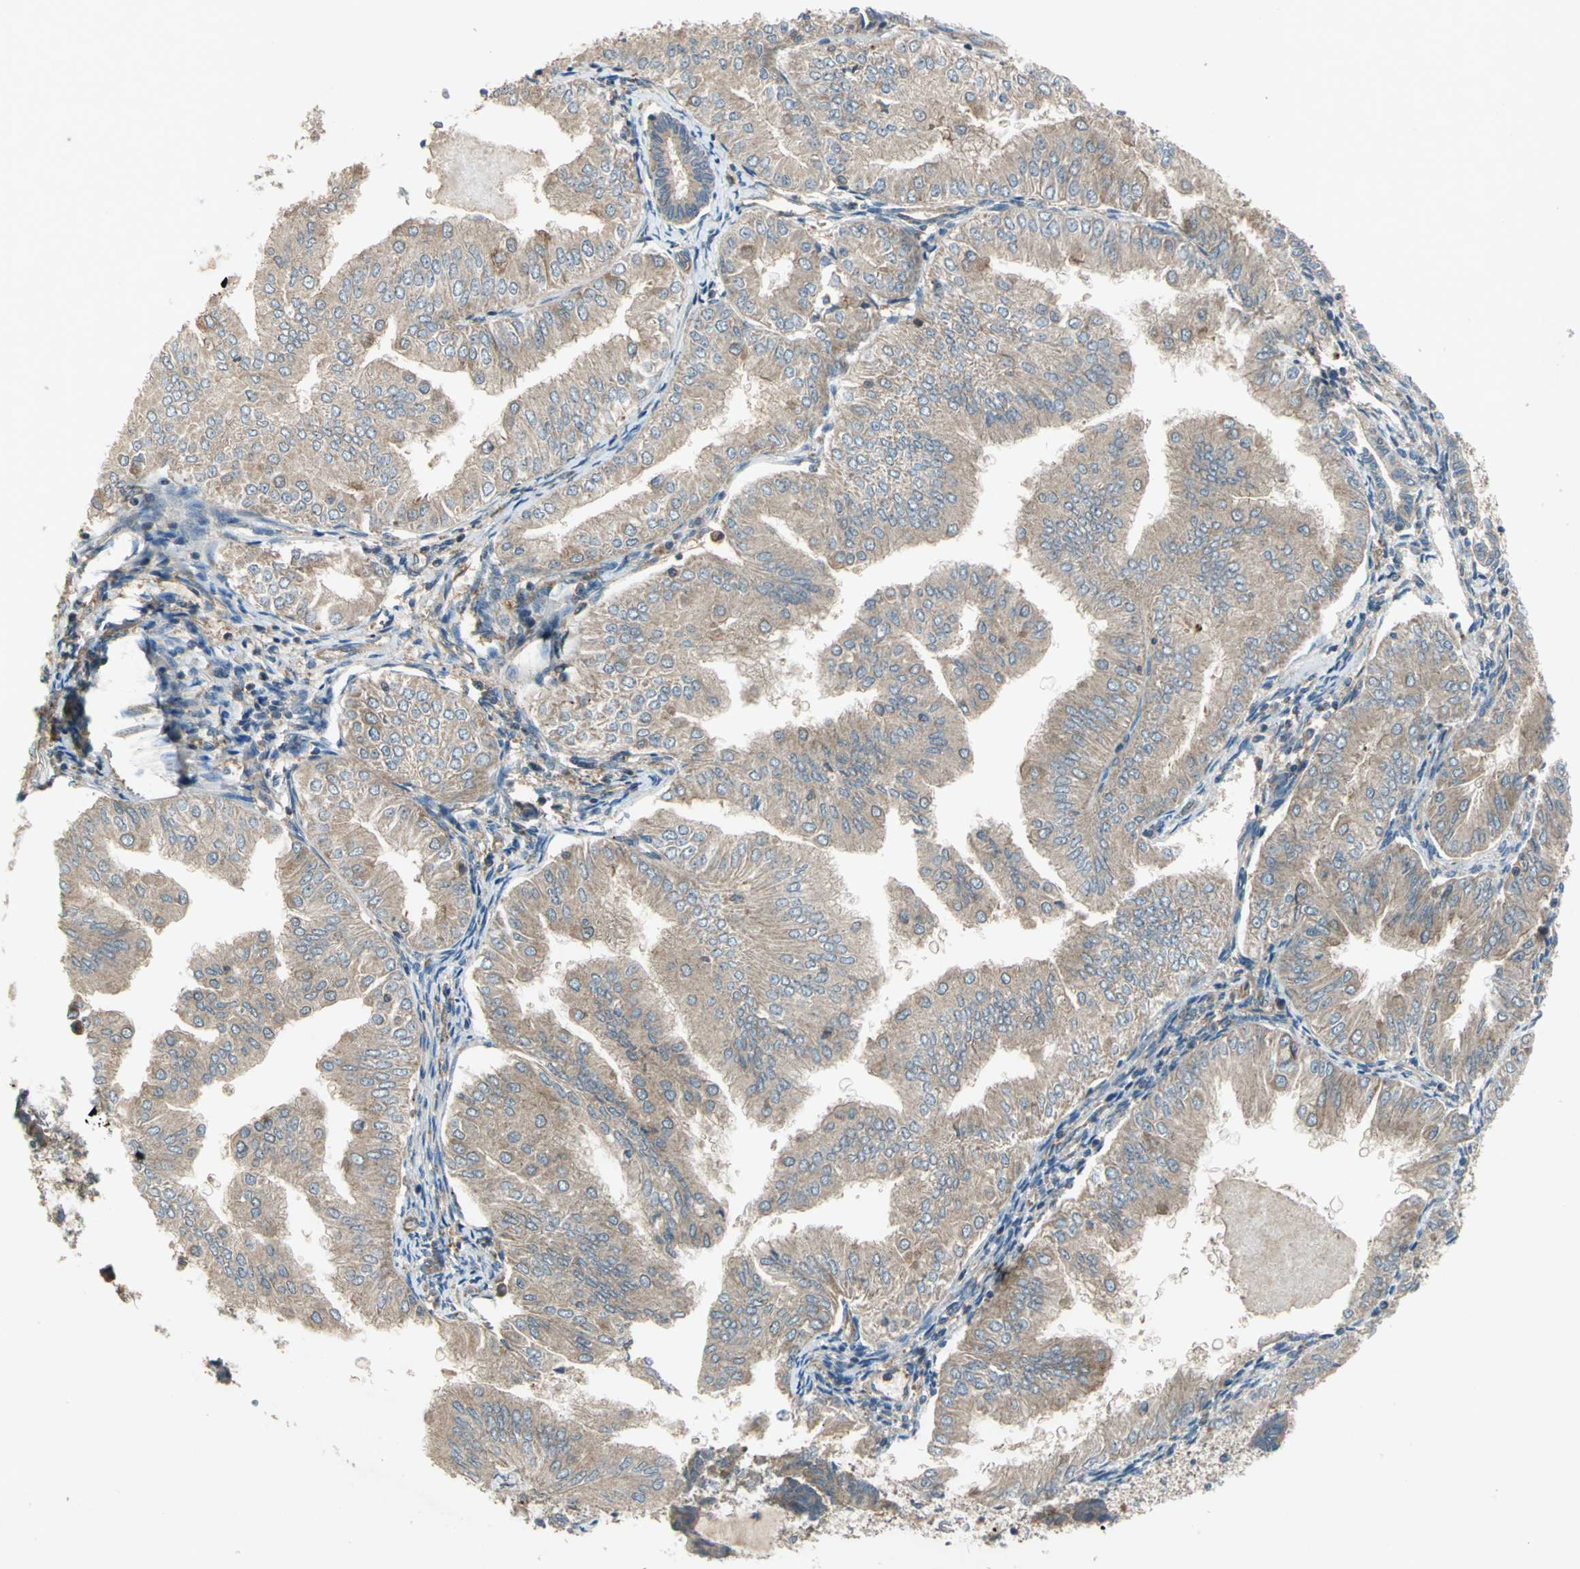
{"staining": {"intensity": "weak", "quantity": ">75%", "location": "cytoplasmic/membranous"}, "tissue": "endometrial cancer", "cell_type": "Tumor cells", "image_type": "cancer", "snomed": [{"axis": "morphology", "description": "Adenocarcinoma, NOS"}, {"axis": "topography", "description": "Endometrium"}], "caption": "There is low levels of weak cytoplasmic/membranous positivity in tumor cells of endometrial cancer (adenocarcinoma), as demonstrated by immunohistochemical staining (brown color).", "gene": "EMCN", "patient": {"sex": "female", "age": 53}}